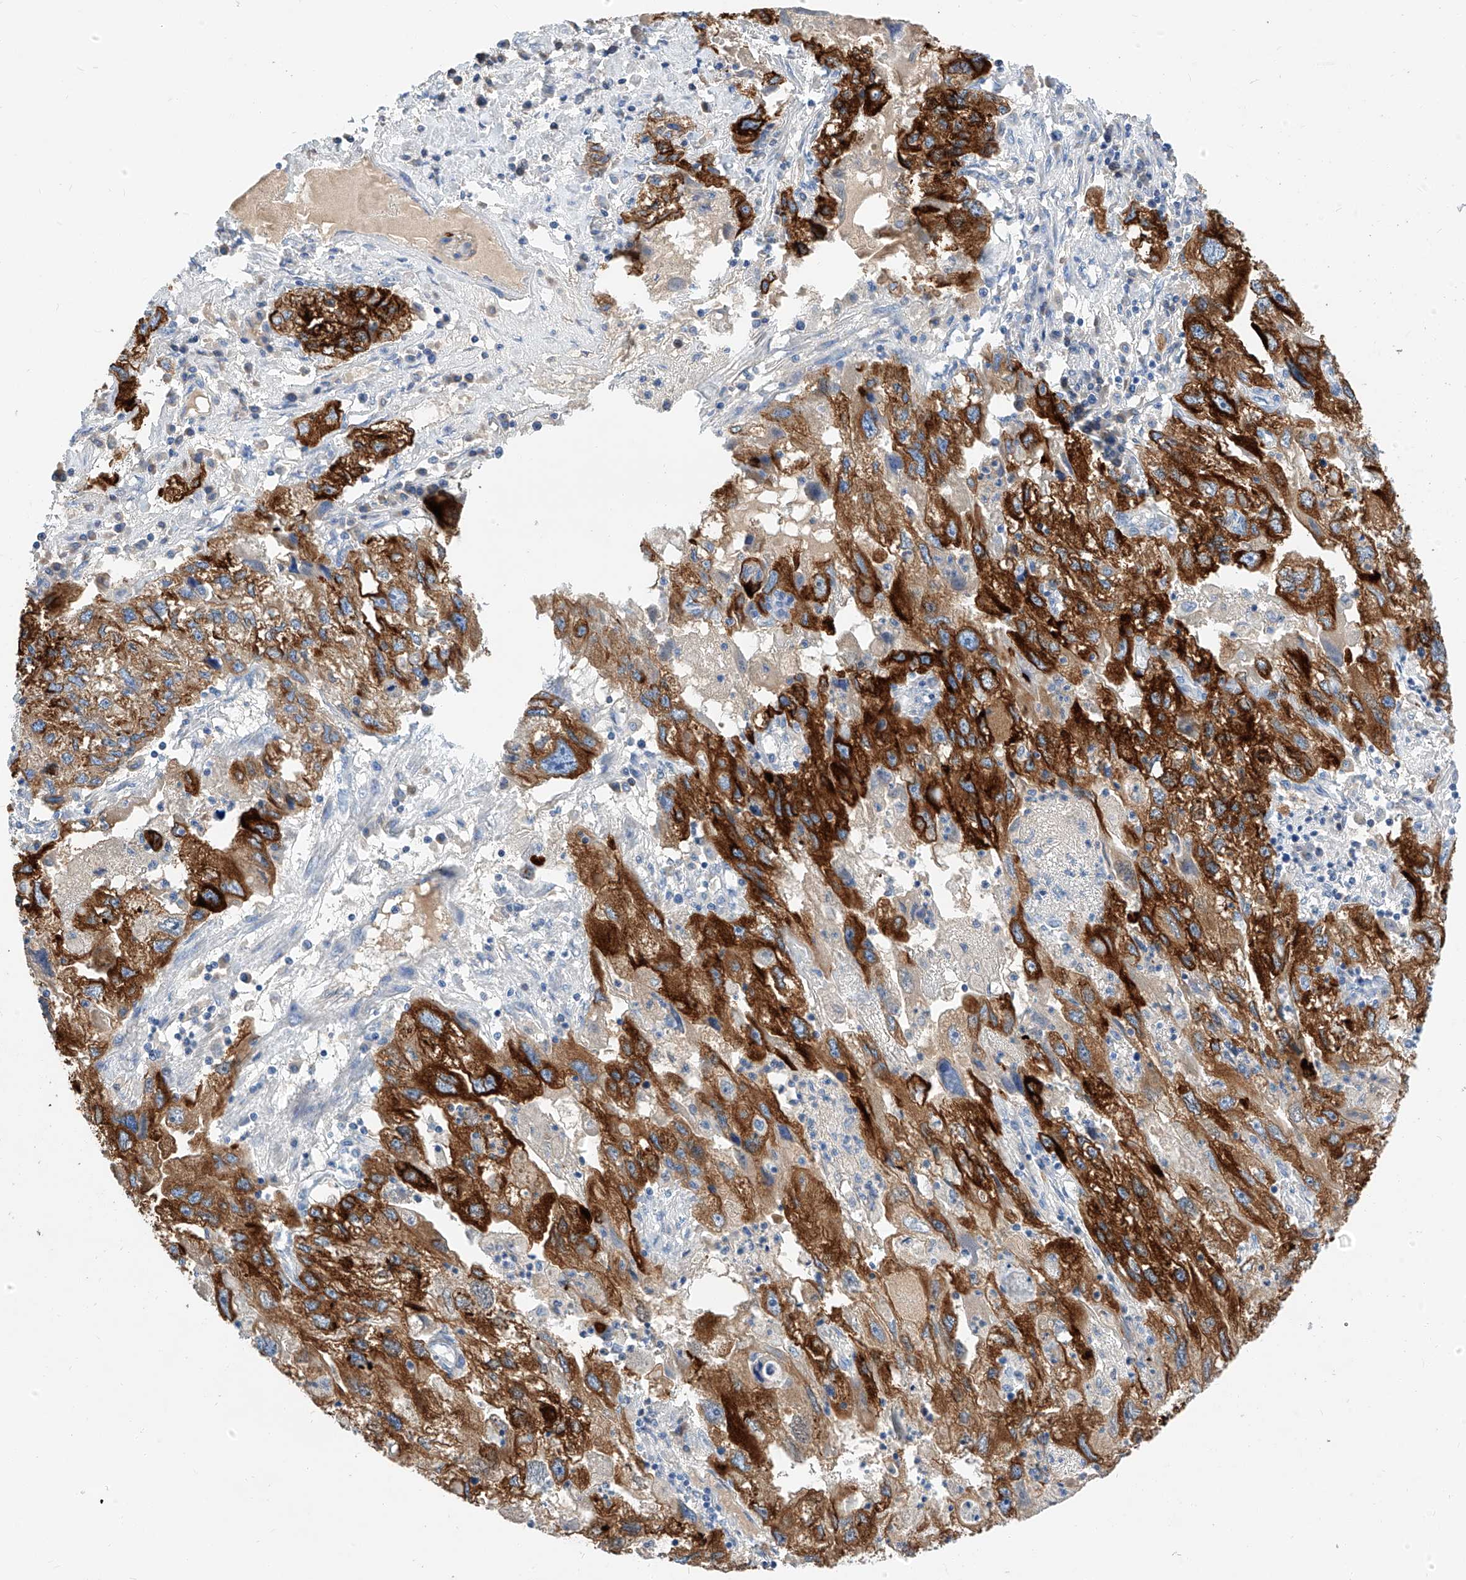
{"staining": {"intensity": "strong", "quantity": ">75%", "location": "cytoplasmic/membranous"}, "tissue": "endometrial cancer", "cell_type": "Tumor cells", "image_type": "cancer", "snomed": [{"axis": "morphology", "description": "Adenocarcinoma, NOS"}, {"axis": "topography", "description": "Endometrium"}], "caption": "Human endometrial cancer stained with a brown dye shows strong cytoplasmic/membranous positive positivity in about >75% of tumor cells.", "gene": "MAP7", "patient": {"sex": "female", "age": 49}}